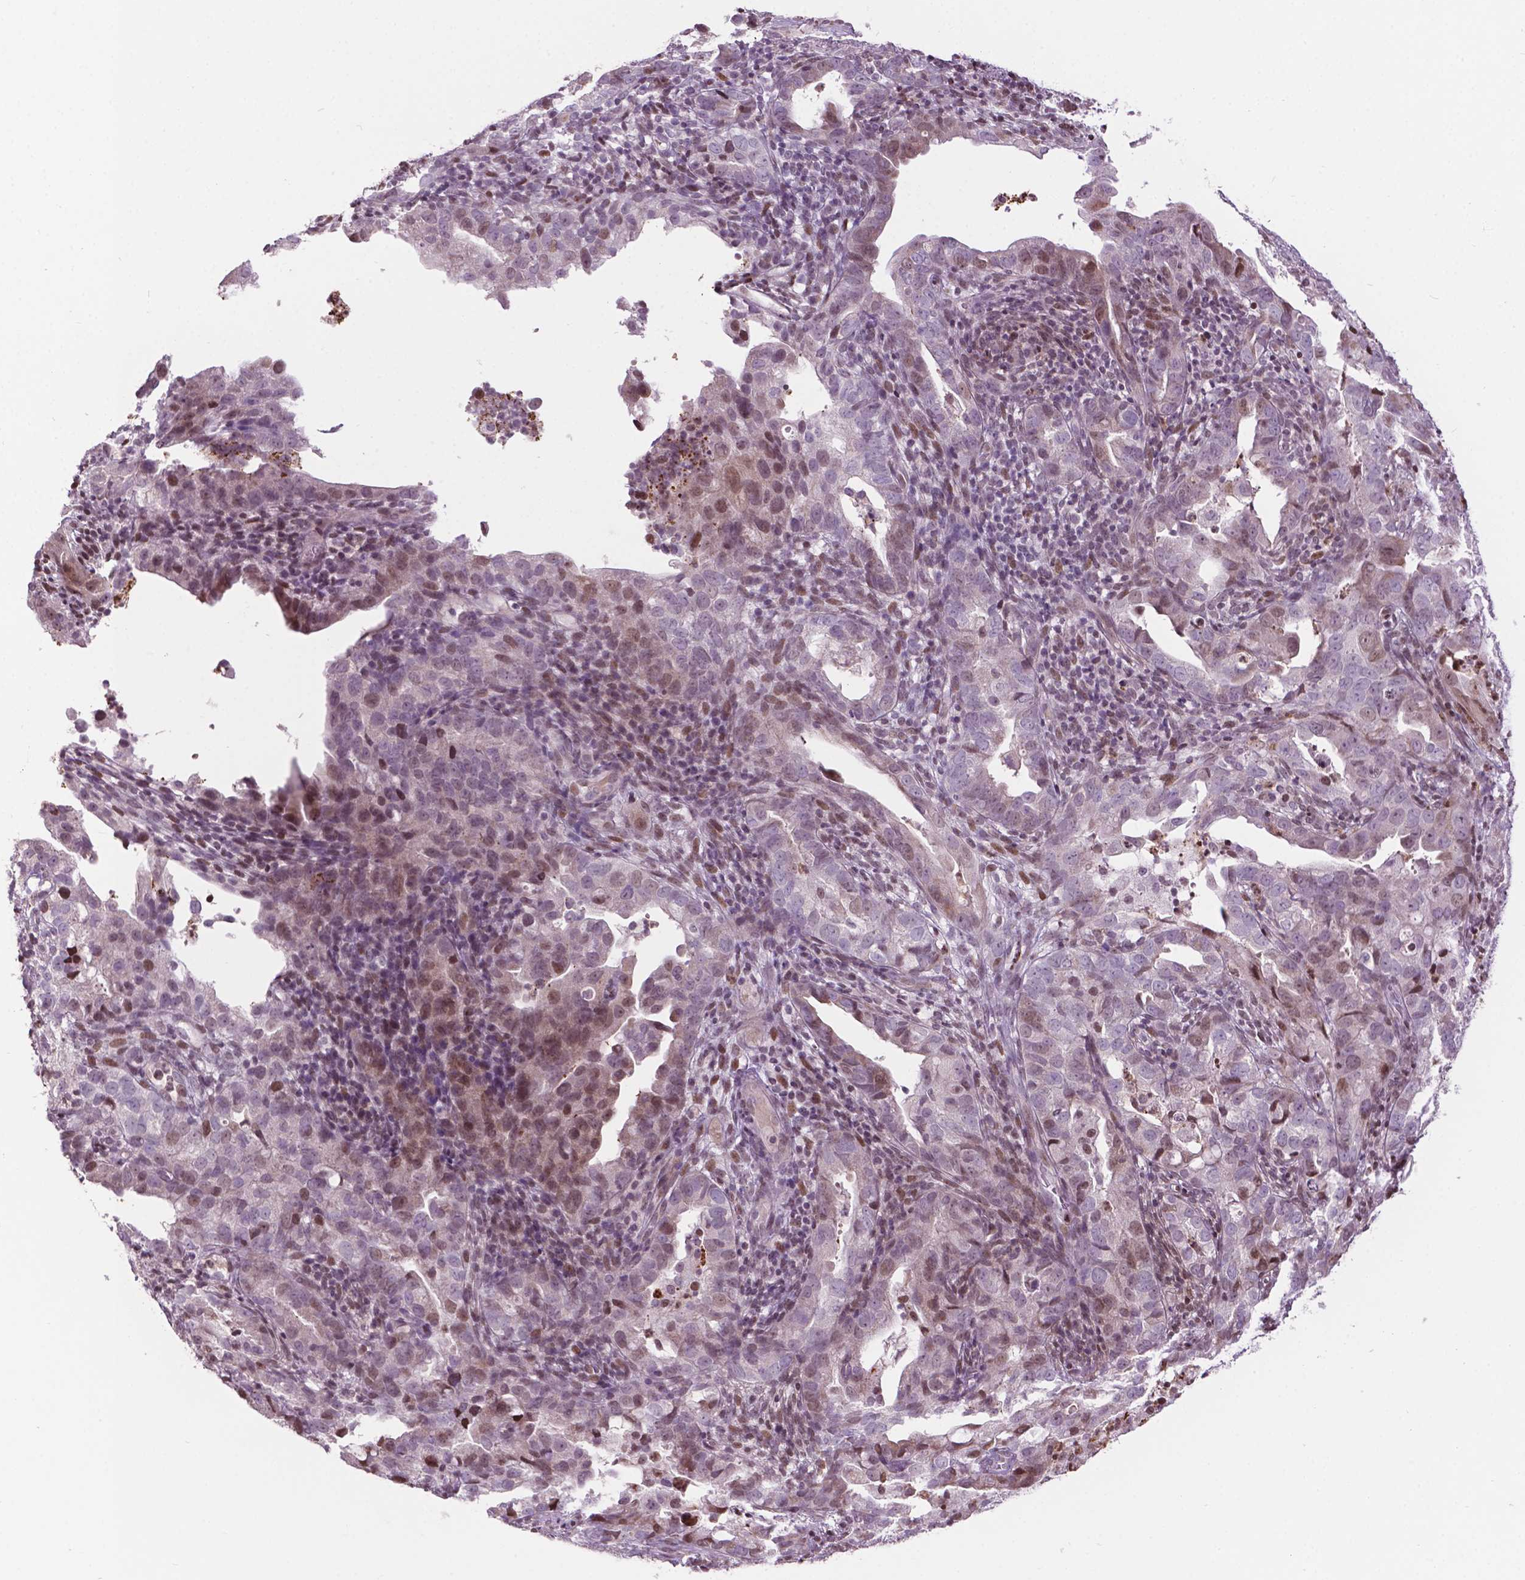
{"staining": {"intensity": "weak", "quantity": "25%-75%", "location": "nuclear"}, "tissue": "endometrial cancer", "cell_type": "Tumor cells", "image_type": "cancer", "snomed": [{"axis": "morphology", "description": "Adenocarcinoma, NOS"}, {"axis": "topography", "description": "Endometrium"}], "caption": "Immunohistochemistry image of neoplastic tissue: endometrial adenocarcinoma stained using immunohistochemistry (IHC) shows low levels of weak protein expression localized specifically in the nuclear of tumor cells, appearing as a nuclear brown color.", "gene": "PTPN18", "patient": {"sex": "female", "age": 57}}